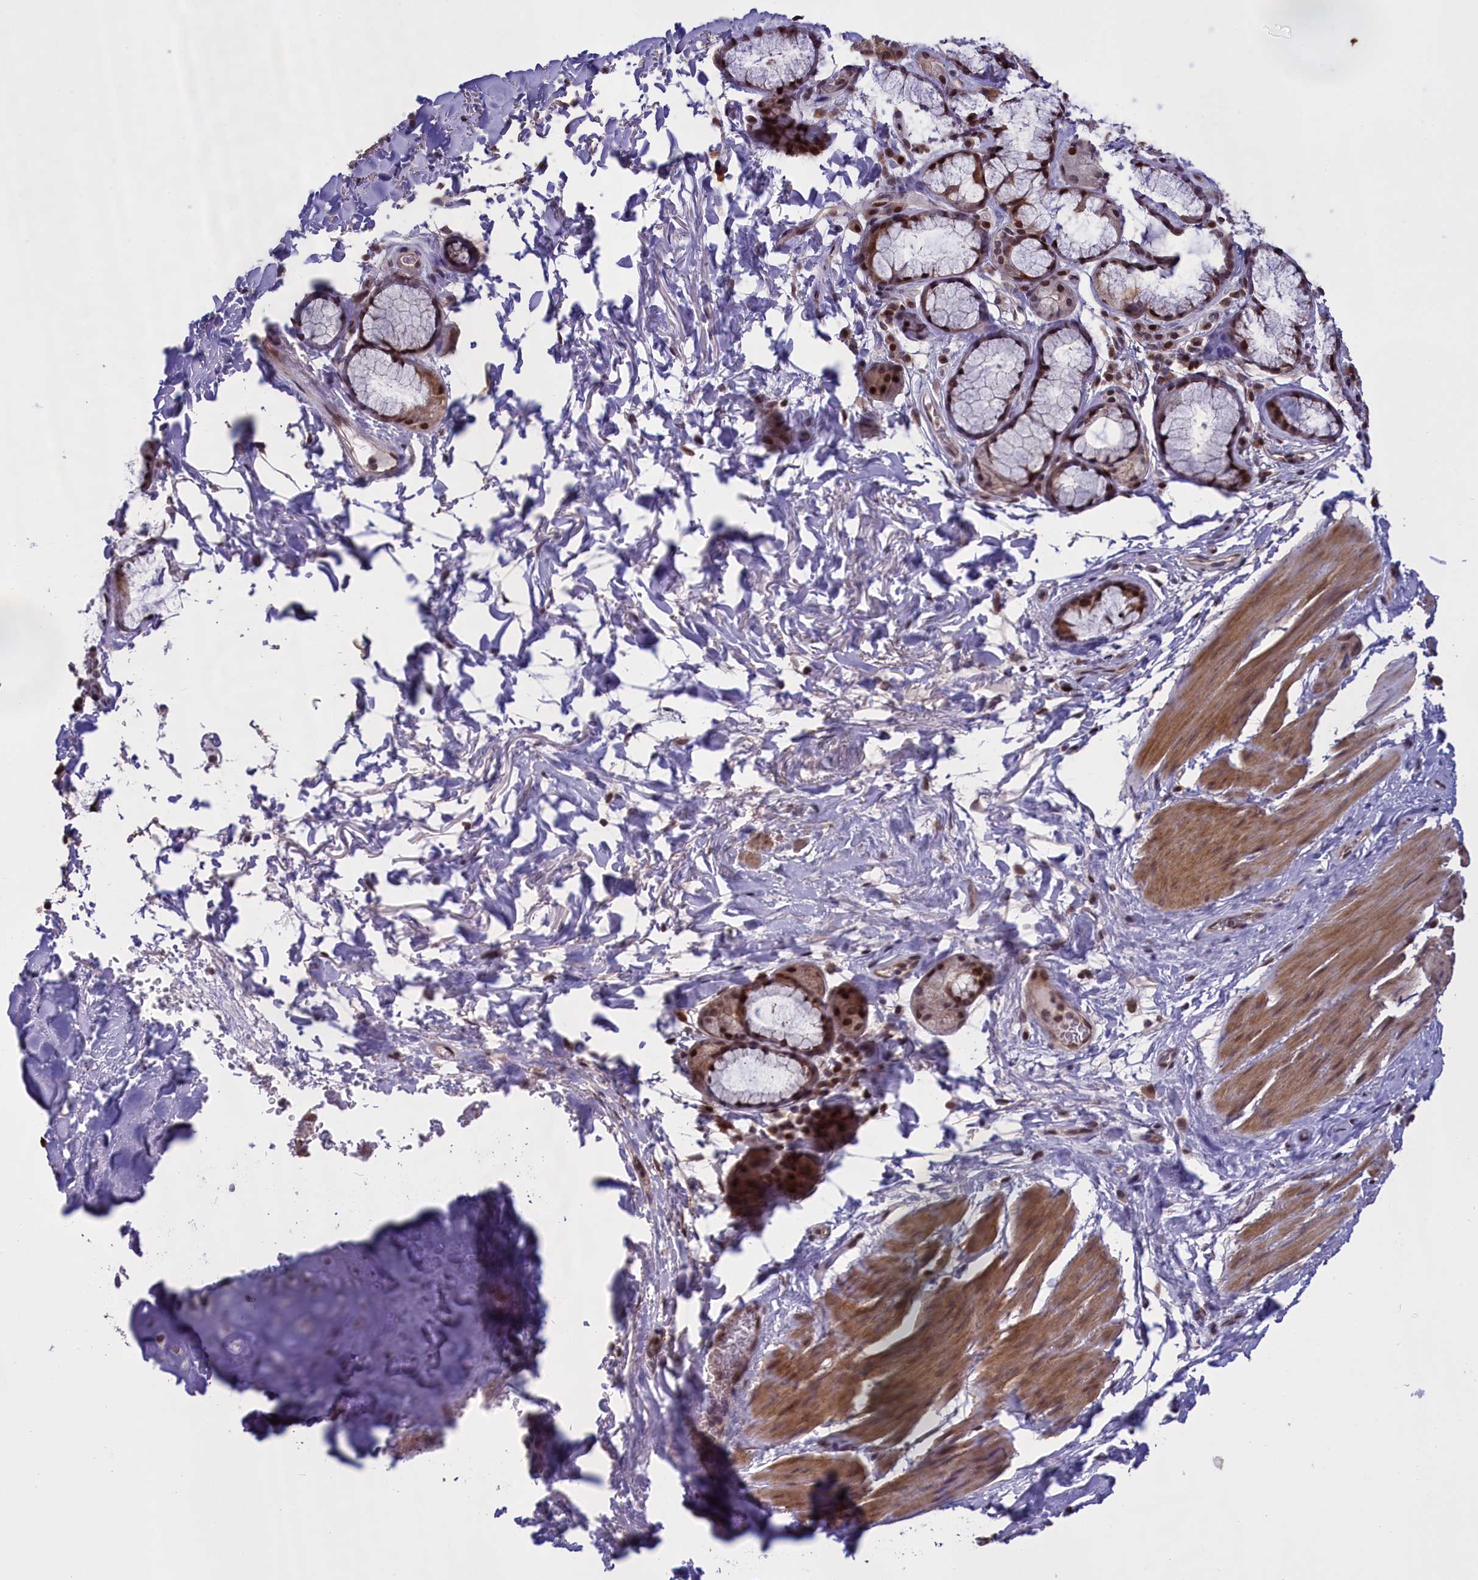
{"staining": {"intensity": "moderate", "quantity": ">75%", "location": "cytoplasmic/membranous,nuclear"}, "tissue": "adipose tissue", "cell_type": "Adipocytes", "image_type": "normal", "snomed": [{"axis": "morphology", "description": "Normal tissue, NOS"}, {"axis": "topography", "description": "Cartilage tissue"}], "caption": "Adipose tissue stained with DAB immunohistochemistry (IHC) exhibits medium levels of moderate cytoplasmic/membranous,nuclear positivity in about >75% of adipocytes.", "gene": "RELB", "patient": {"sex": "female", "age": 63}}